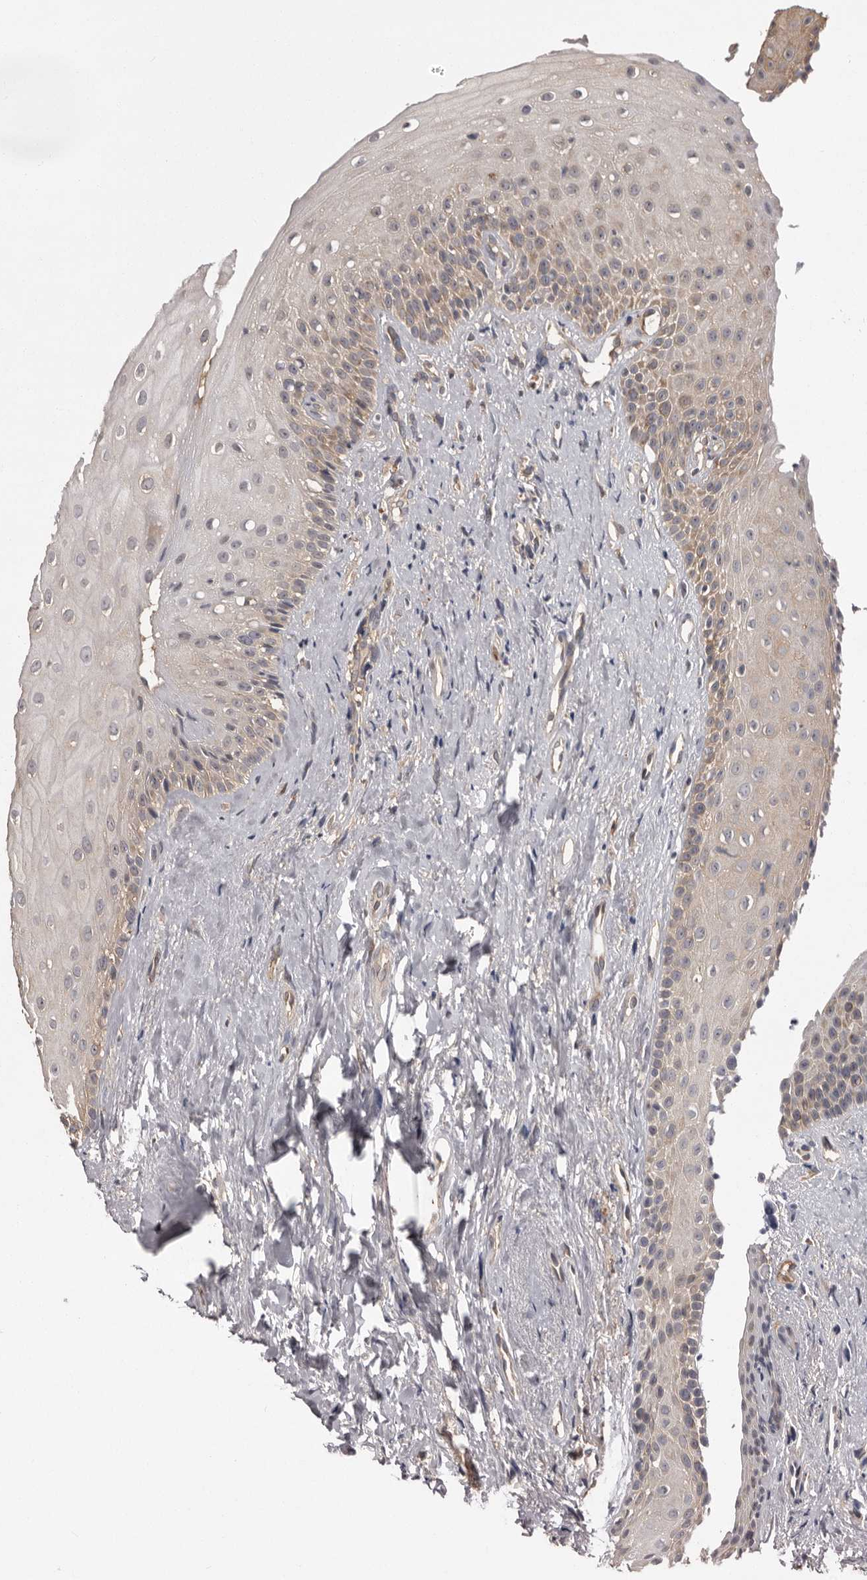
{"staining": {"intensity": "weak", "quantity": "25%-75%", "location": "cytoplasmic/membranous"}, "tissue": "oral mucosa", "cell_type": "Squamous epithelial cells", "image_type": "normal", "snomed": [{"axis": "morphology", "description": "Normal tissue, NOS"}, {"axis": "topography", "description": "Oral tissue"}], "caption": "Benign oral mucosa shows weak cytoplasmic/membranous positivity in approximately 25%-75% of squamous epithelial cells.", "gene": "DARS1", "patient": {"sex": "female", "age": 63}}